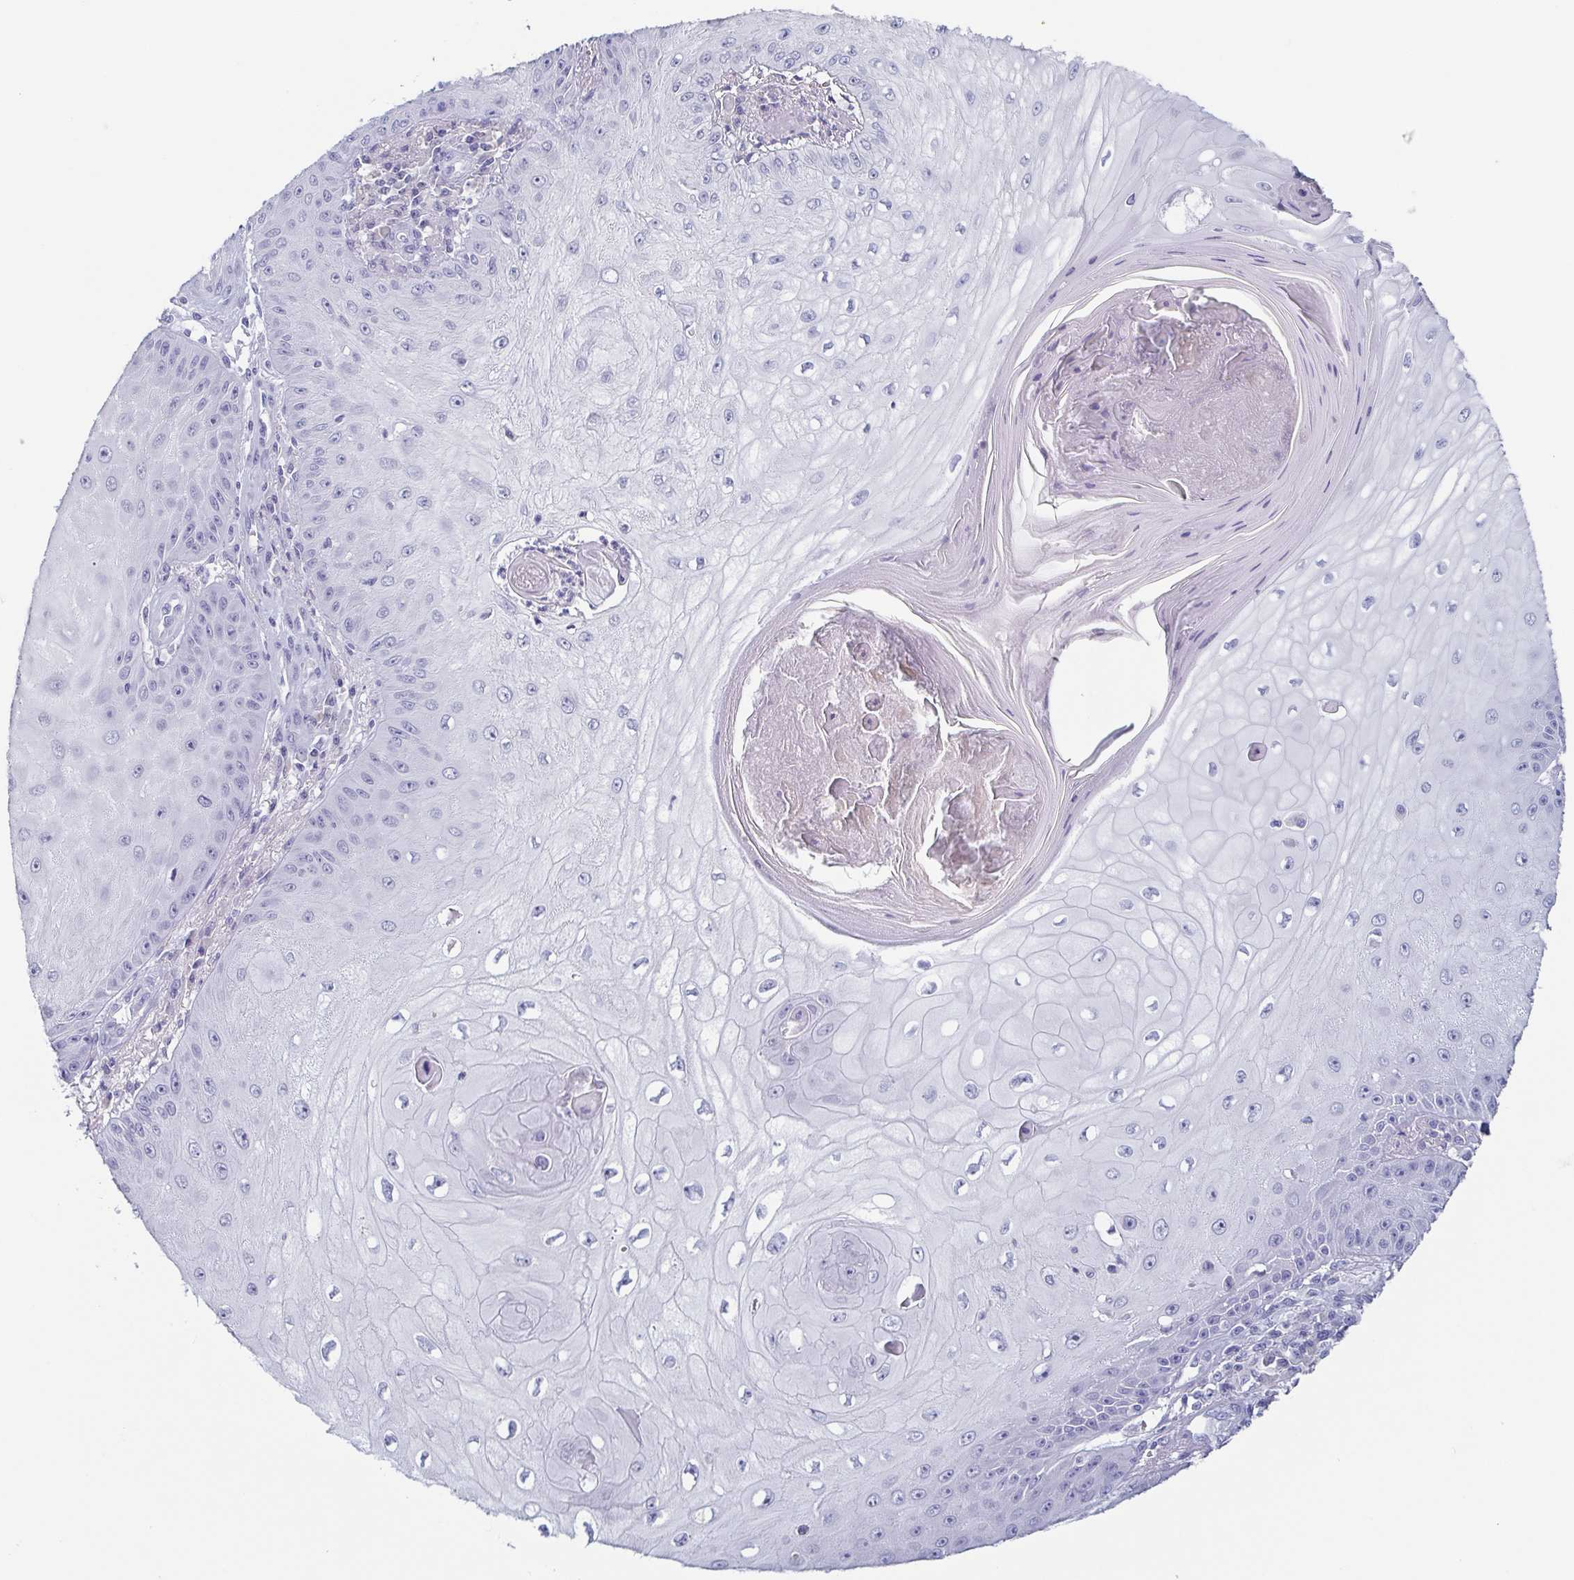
{"staining": {"intensity": "negative", "quantity": "none", "location": "none"}, "tissue": "skin cancer", "cell_type": "Tumor cells", "image_type": "cancer", "snomed": [{"axis": "morphology", "description": "Squamous cell carcinoma, NOS"}, {"axis": "topography", "description": "Skin"}], "caption": "There is no significant expression in tumor cells of skin squamous cell carcinoma. Brightfield microscopy of immunohistochemistry (IHC) stained with DAB (3,3'-diaminobenzidine) (brown) and hematoxylin (blue), captured at high magnification.", "gene": "ITLN1", "patient": {"sex": "male", "age": 70}}